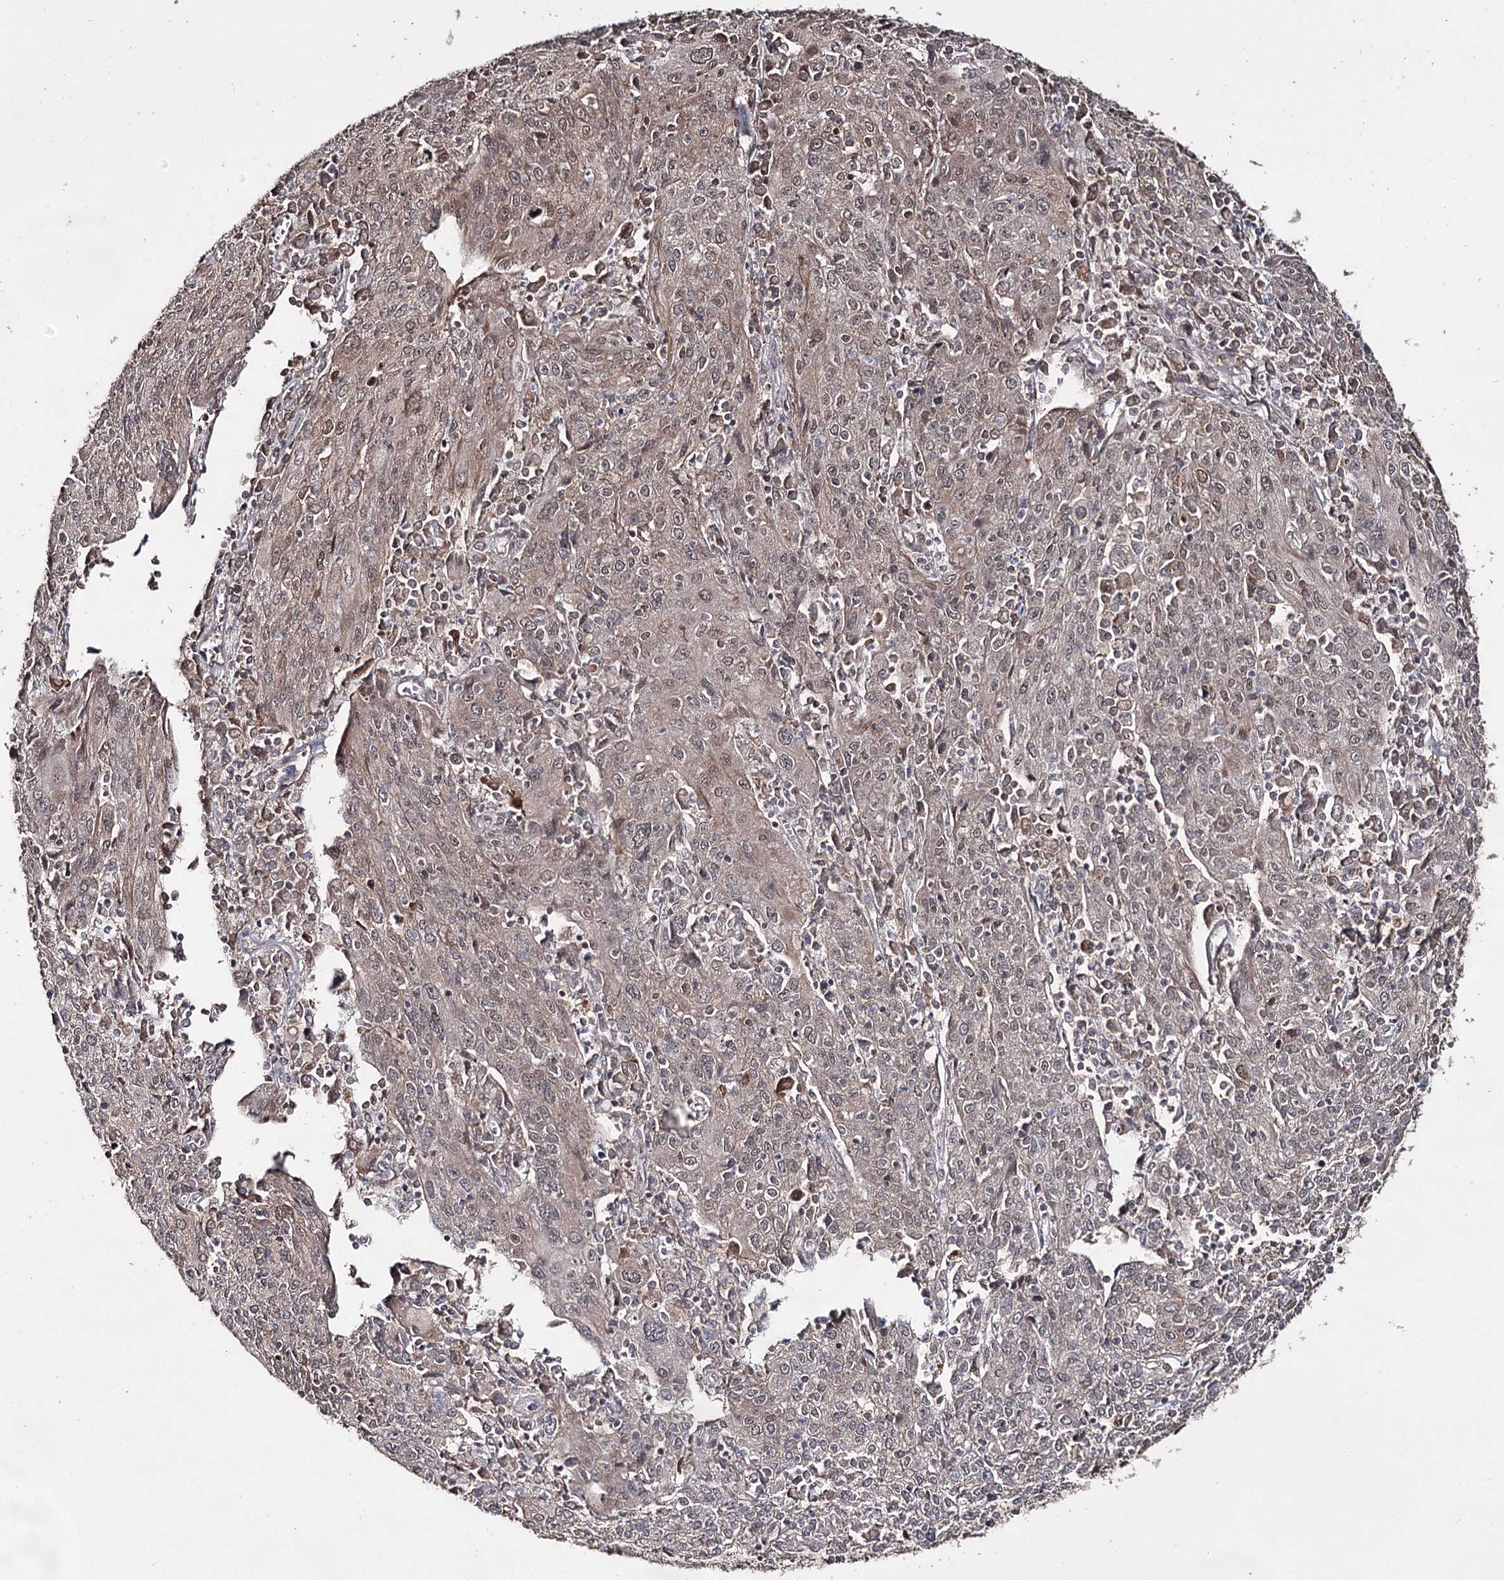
{"staining": {"intensity": "weak", "quantity": "<25%", "location": "nuclear"}, "tissue": "cervical cancer", "cell_type": "Tumor cells", "image_type": "cancer", "snomed": [{"axis": "morphology", "description": "Squamous cell carcinoma, NOS"}, {"axis": "topography", "description": "Cervix"}], "caption": "High power microscopy micrograph of an immunohistochemistry histopathology image of cervical squamous cell carcinoma, revealing no significant staining in tumor cells. The staining is performed using DAB brown chromogen with nuclei counter-stained in using hematoxylin.", "gene": "ACTR6", "patient": {"sex": "female", "age": 67}}